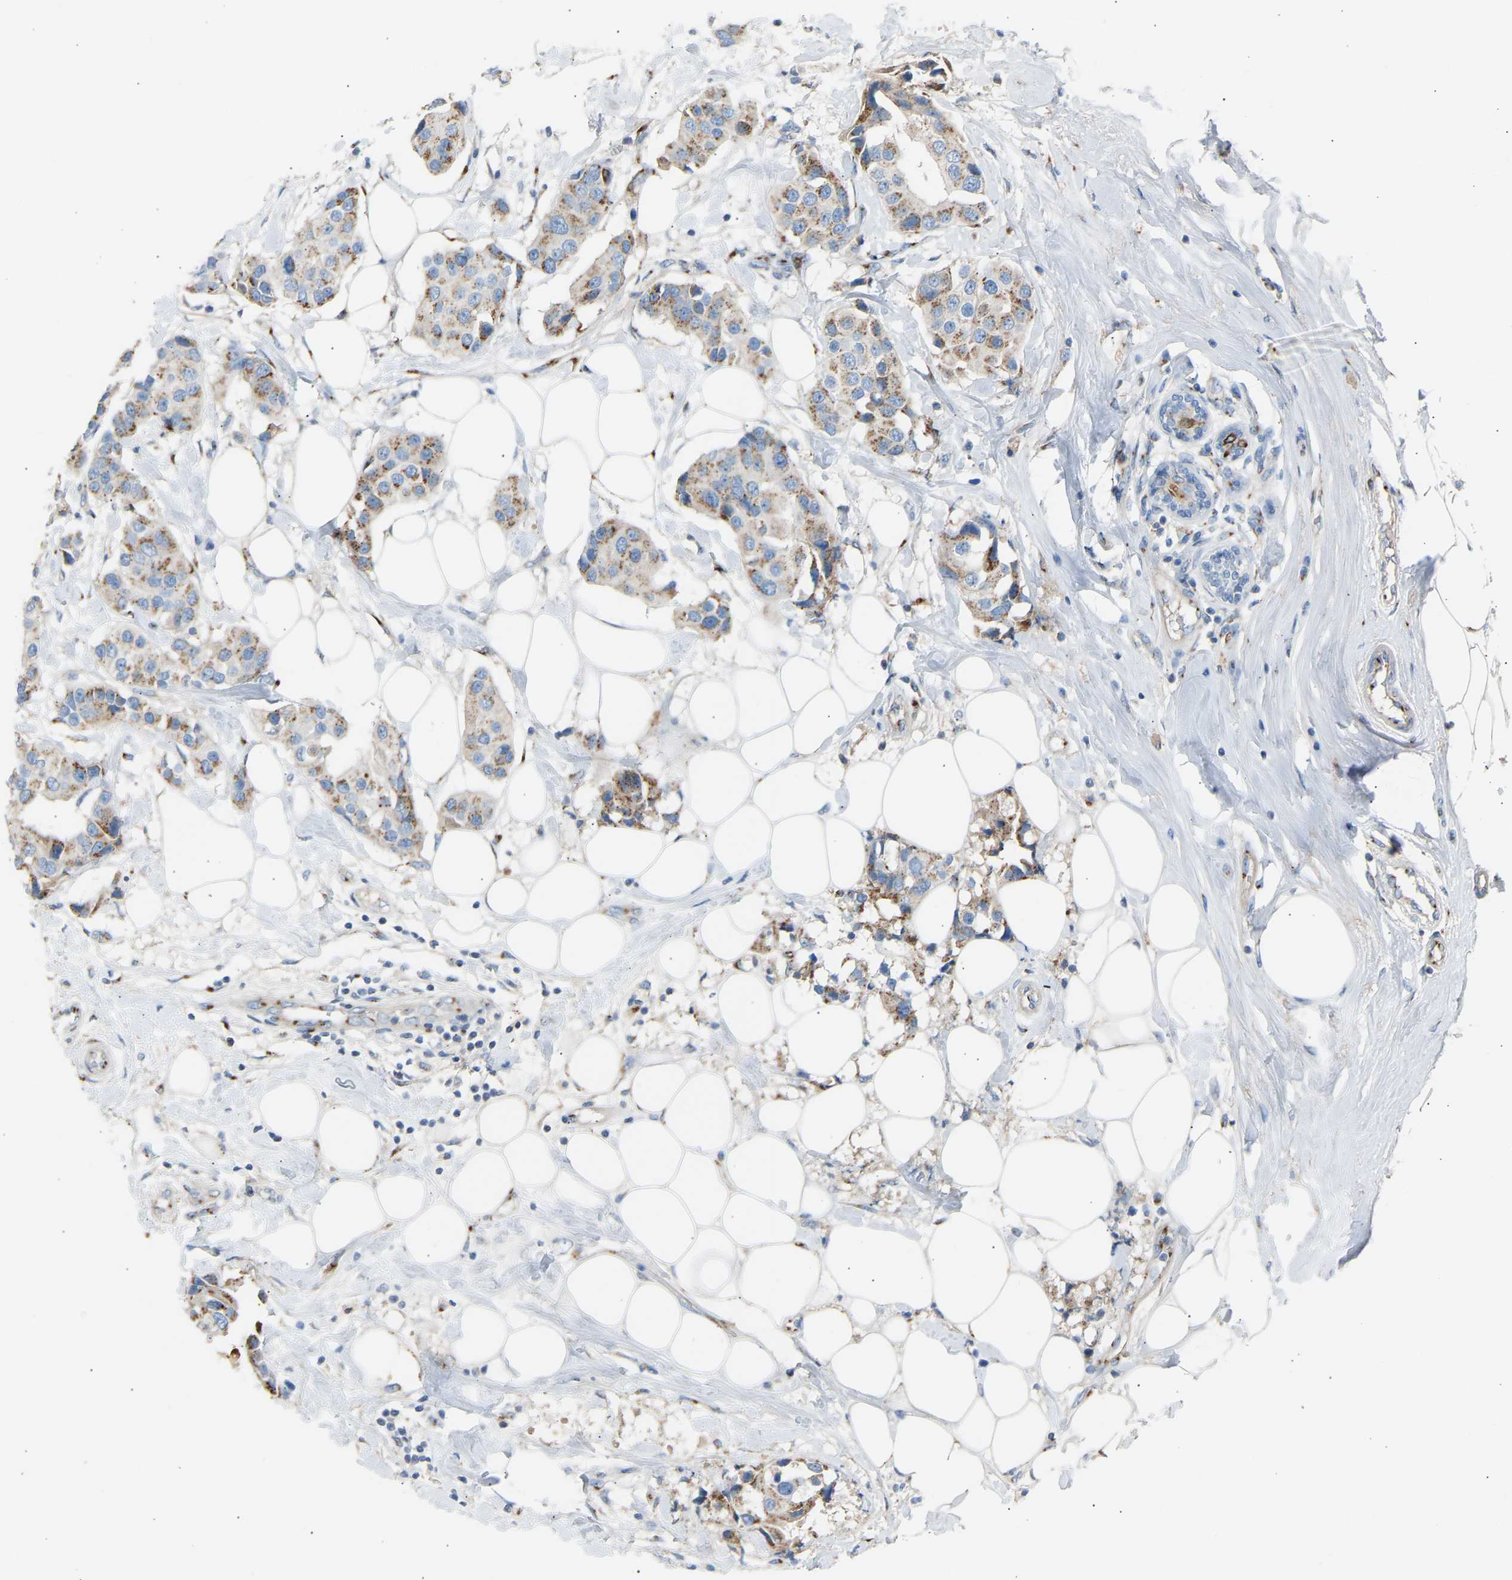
{"staining": {"intensity": "moderate", "quantity": ">75%", "location": "cytoplasmic/membranous"}, "tissue": "breast cancer", "cell_type": "Tumor cells", "image_type": "cancer", "snomed": [{"axis": "morphology", "description": "Normal tissue, NOS"}, {"axis": "morphology", "description": "Duct carcinoma"}, {"axis": "topography", "description": "Breast"}], "caption": "This image reveals immunohistochemistry (IHC) staining of human breast cancer, with medium moderate cytoplasmic/membranous positivity in about >75% of tumor cells.", "gene": "CYREN", "patient": {"sex": "female", "age": 39}}